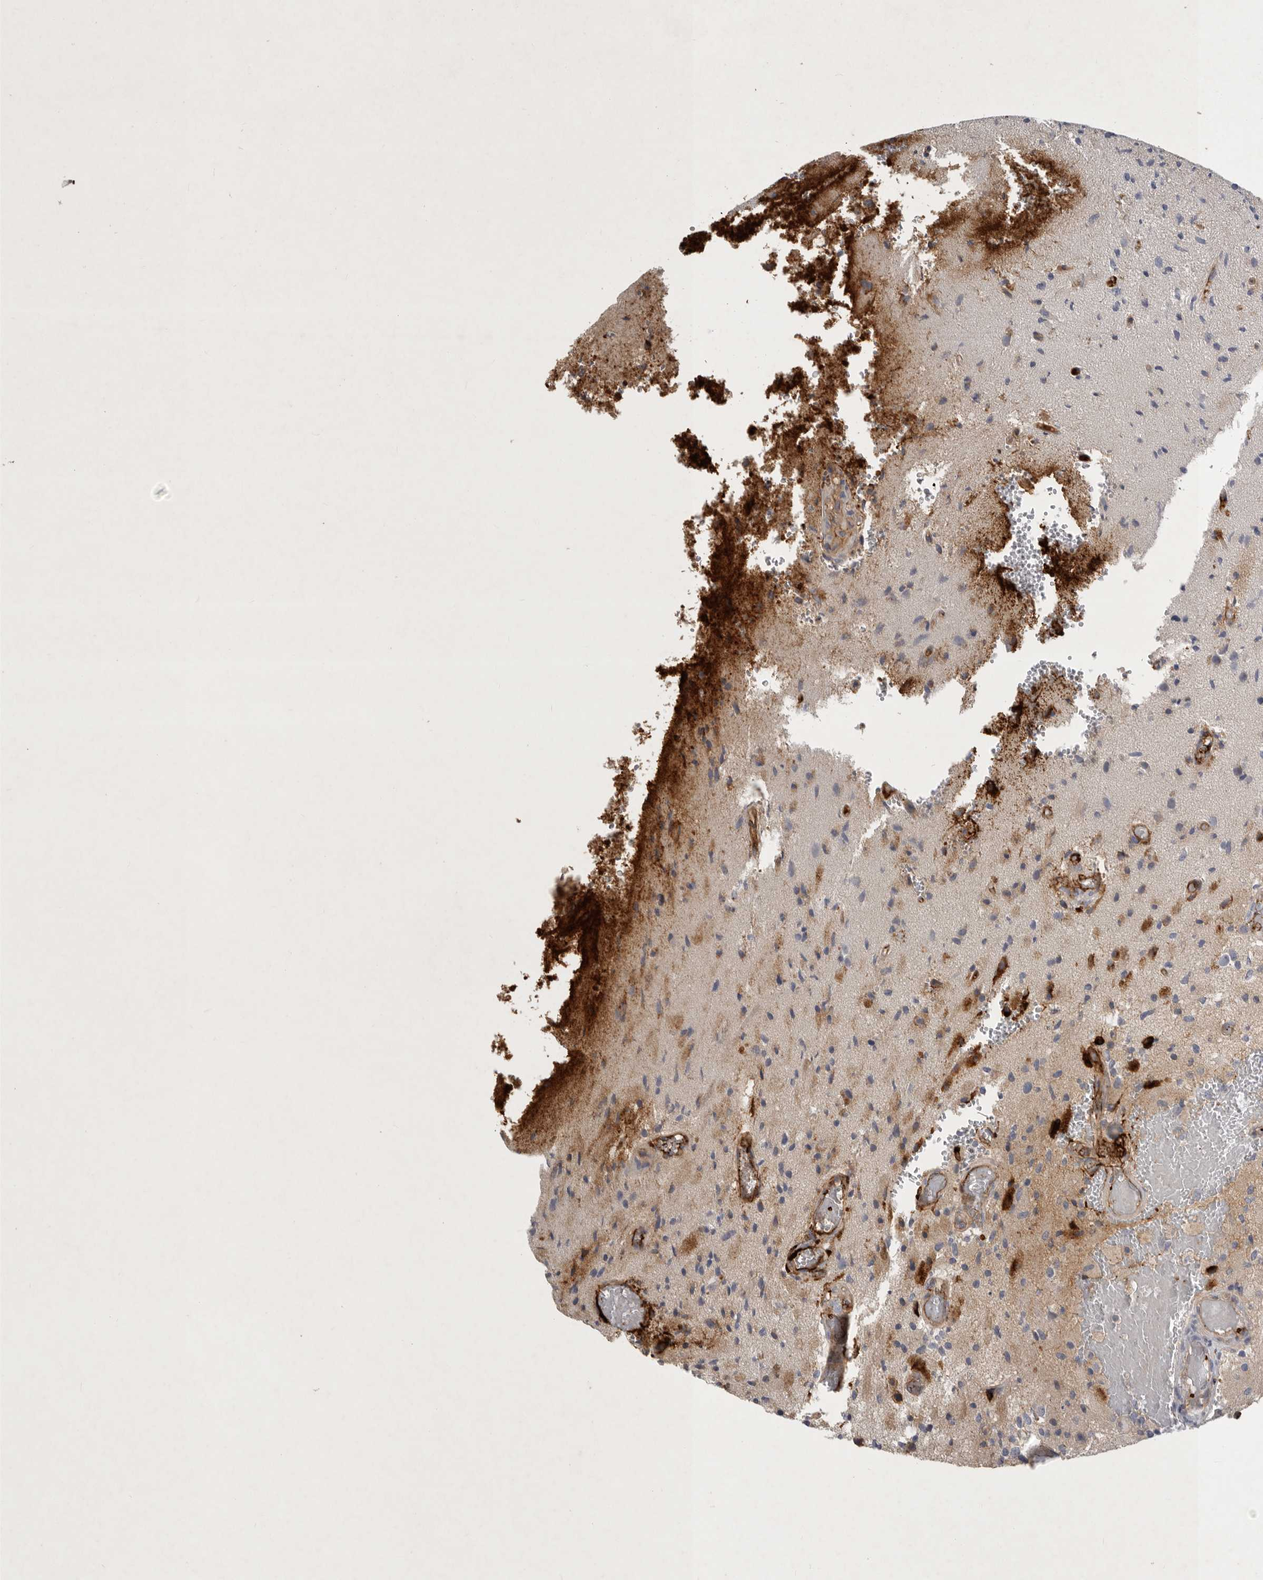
{"staining": {"intensity": "negative", "quantity": "none", "location": "none"}, "tissue": "glioma", "cell_type": "Tumor cells", "image_type": "cancer", "snomed": [{"axis": "morphology", "description": "Normal tissue, NOS"}, {"axis": "morphology", "description": "Glioma, malignant, High grade"}, {"axis": "topography", "description": "Cerebral cortex"}], "caption": "Immunohistochemistry (IHC) of malignant high-grade glioma demonstrates no staining in tumor cells.", "gene": "MLPH", "patient": {"sex": "male", "age": 77}}